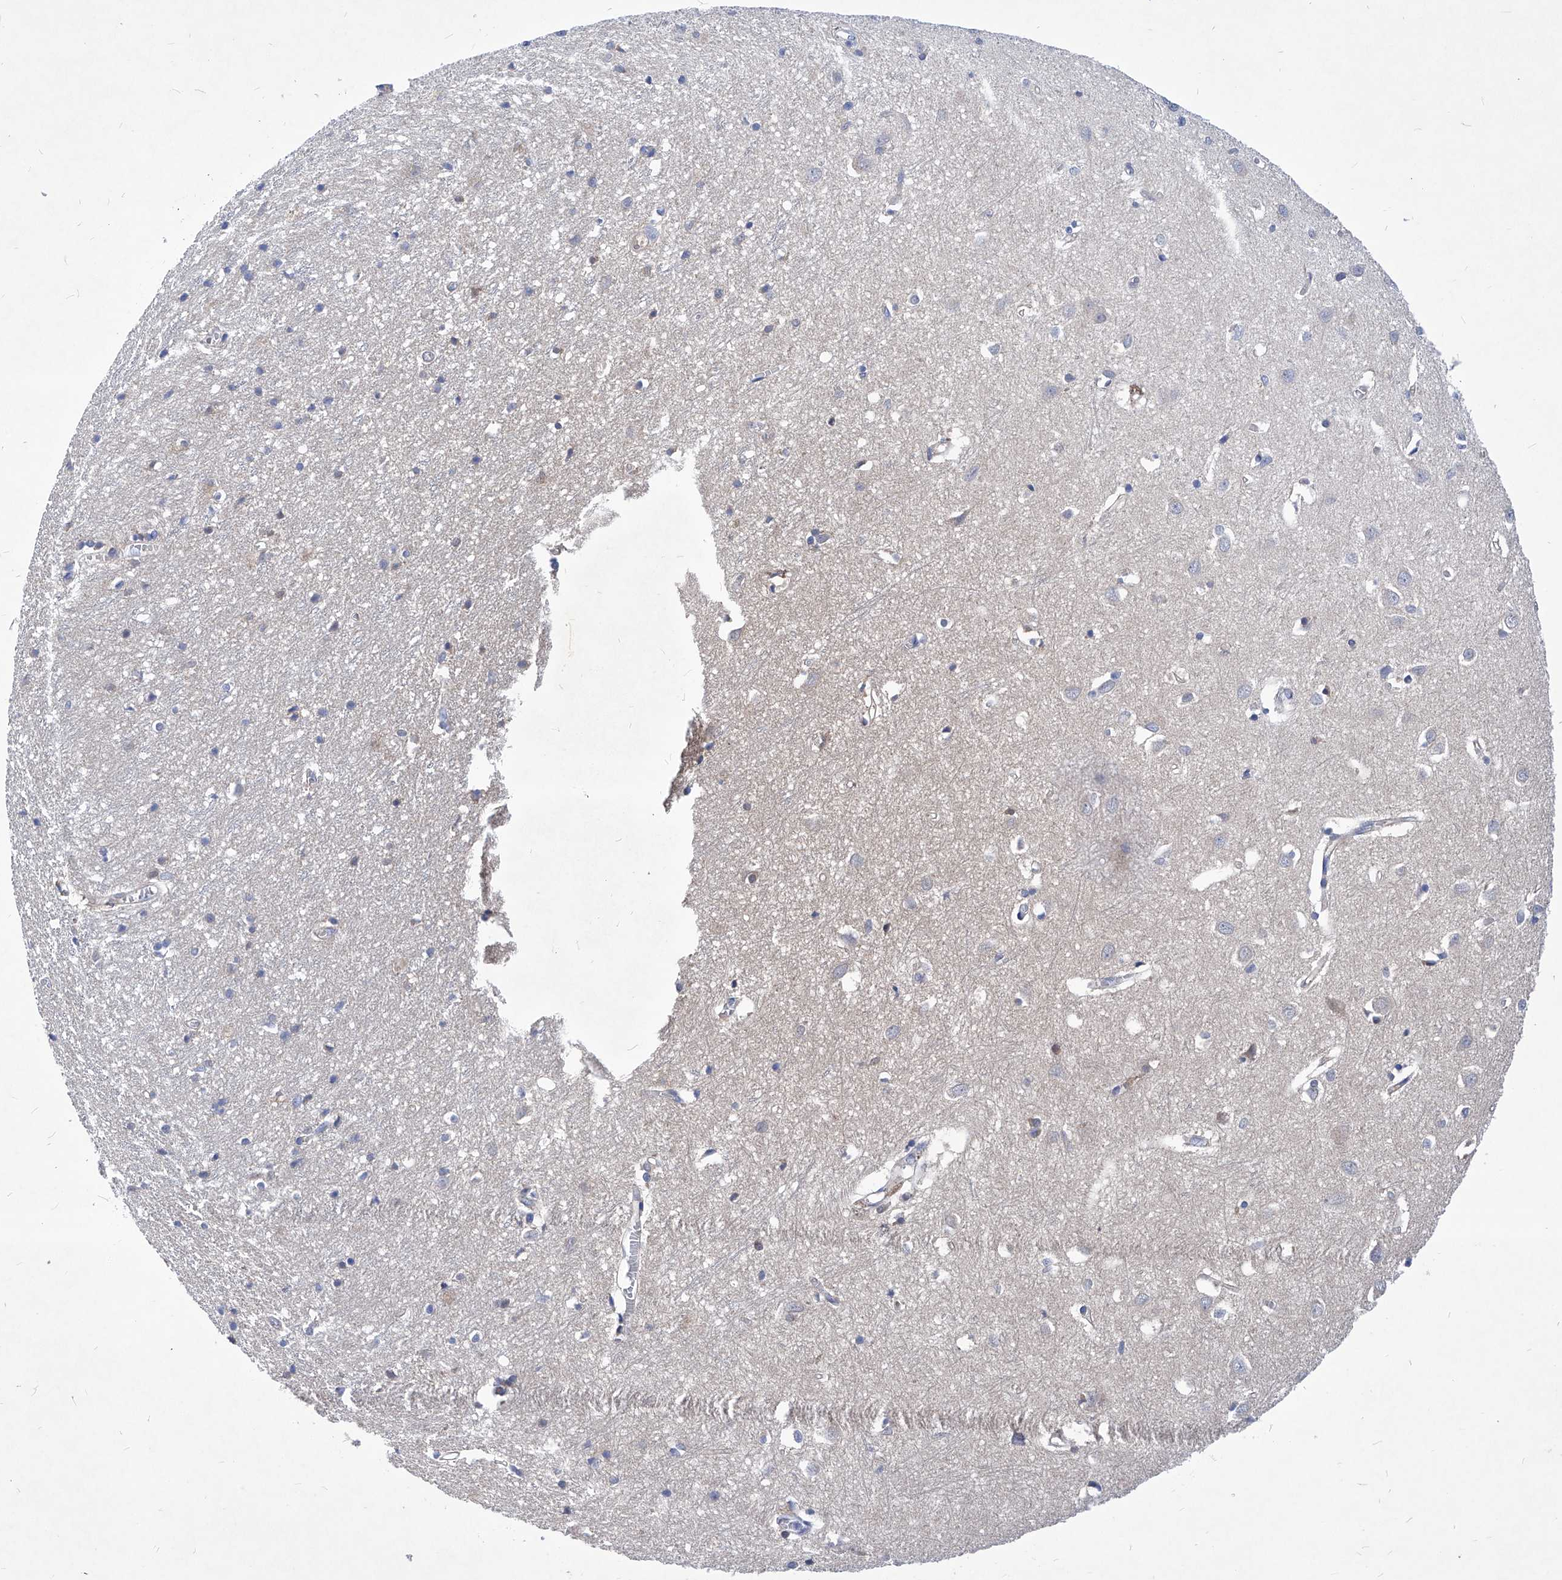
{"staining": {"intensity": "negative", "quantity": "none", "location": "none"}, "tissue": "cerebral cortex", "cell_type": "Endothelial cells", "image_type": "normal", "snomed": [{"axis": "morphology", "description": "Normal tissue, NOS"}, {"axis": "topography", "description": "Cerebral cortex"}], "caption": "This is an IHC photomicrograph of normal cerebral cortex. There is no staining in endothelial cells.", "gene": "XPNPEP1", "patient": {"sex": "female", "age": 64}}